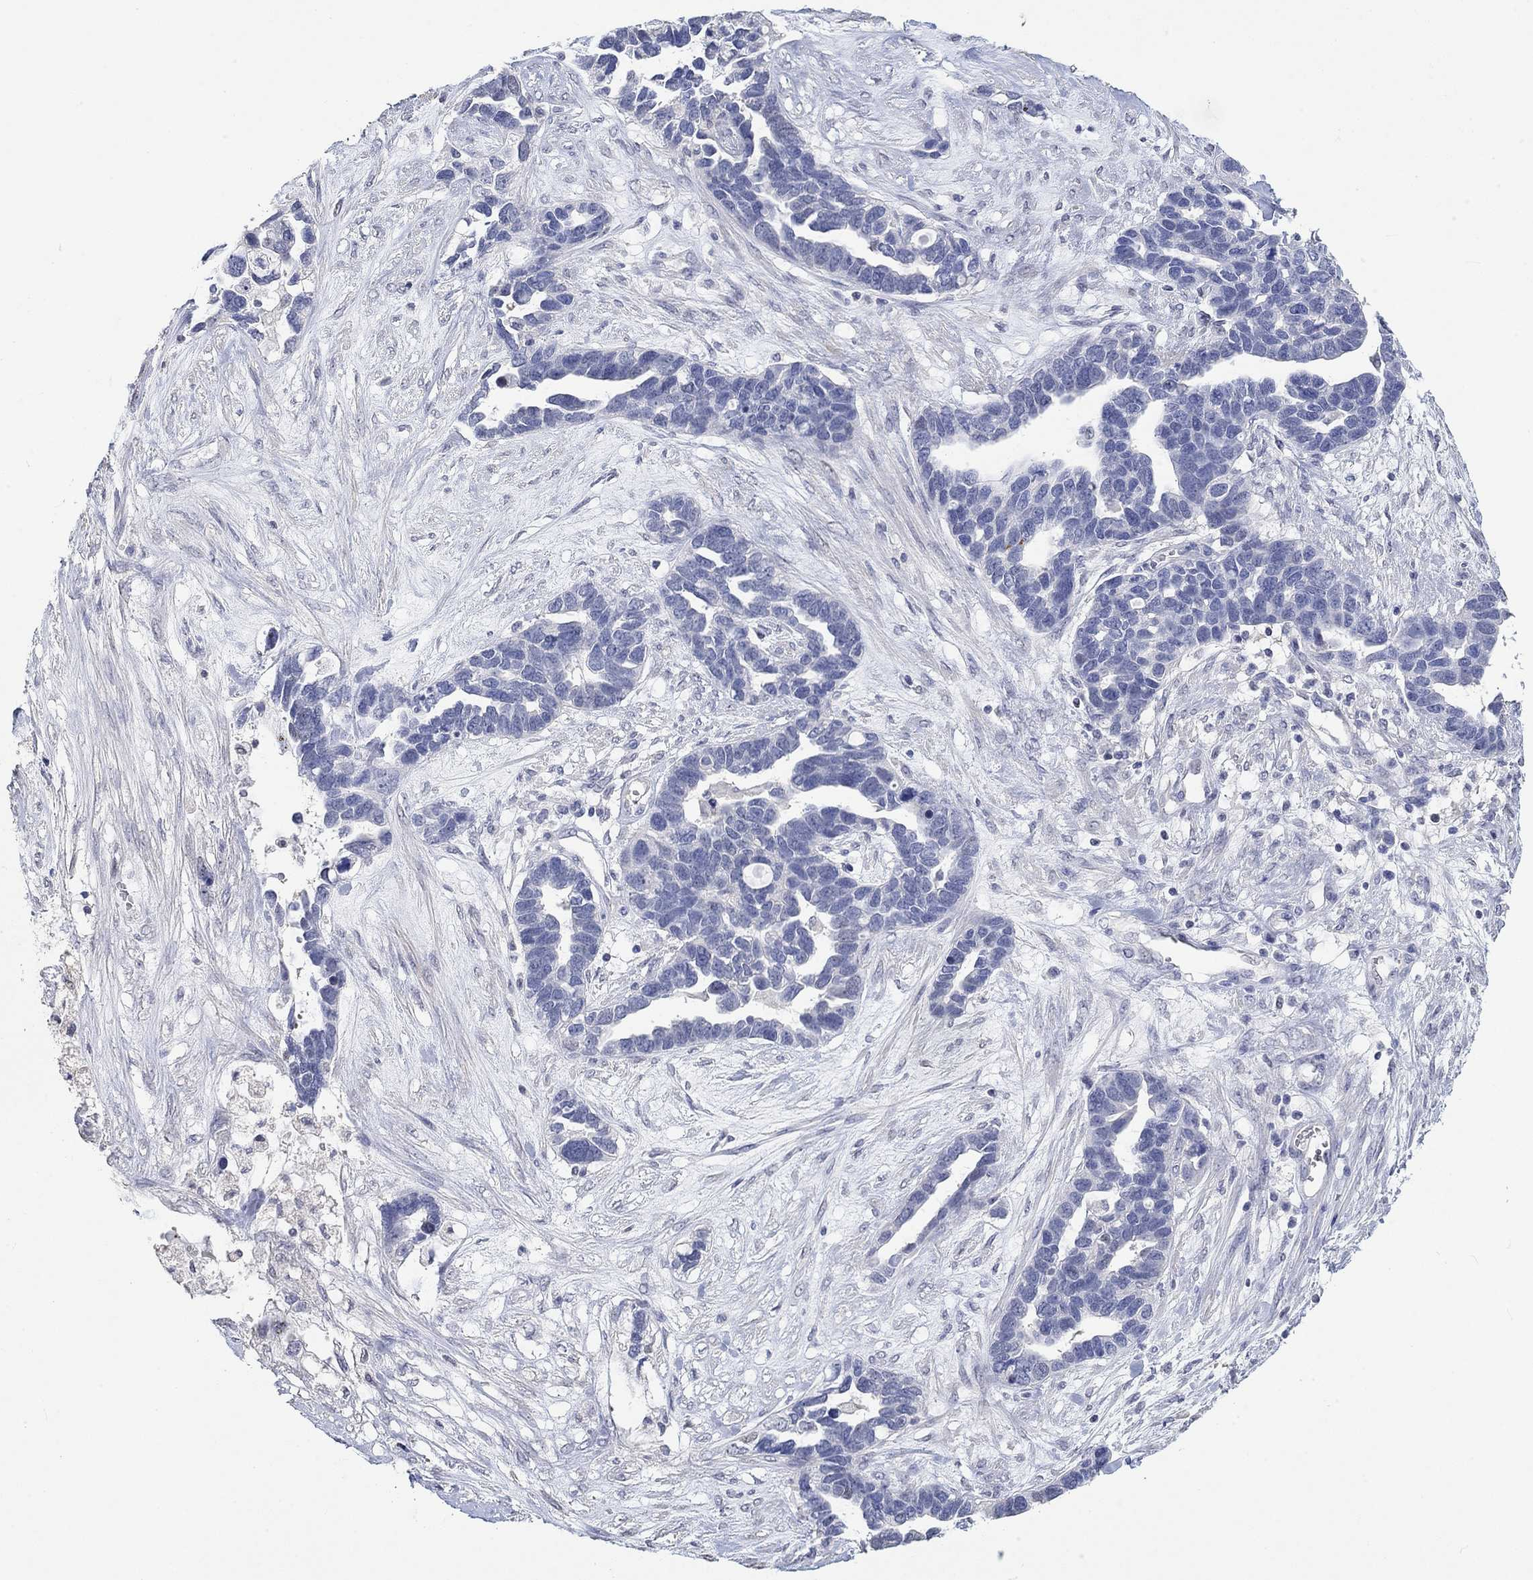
{"staining": {"intensity": "negative", "quantity": "none", "location": "none"}, "tissue": "ovarian cancer", "cell_type": "Tumor cells", "image_type": "cancer", "snomed": [{"axis": "morphology", "description": "Cystadenocarcinoma, serous, NOS"}, {"axis": "topography", "description": "Ovary"}], "caption": "Micrograph shows no protein positivity in tumor cells of ovarian cancer tissue.", "gene": "PNMA5", "patient": {"sex": "female", "age": 54}}